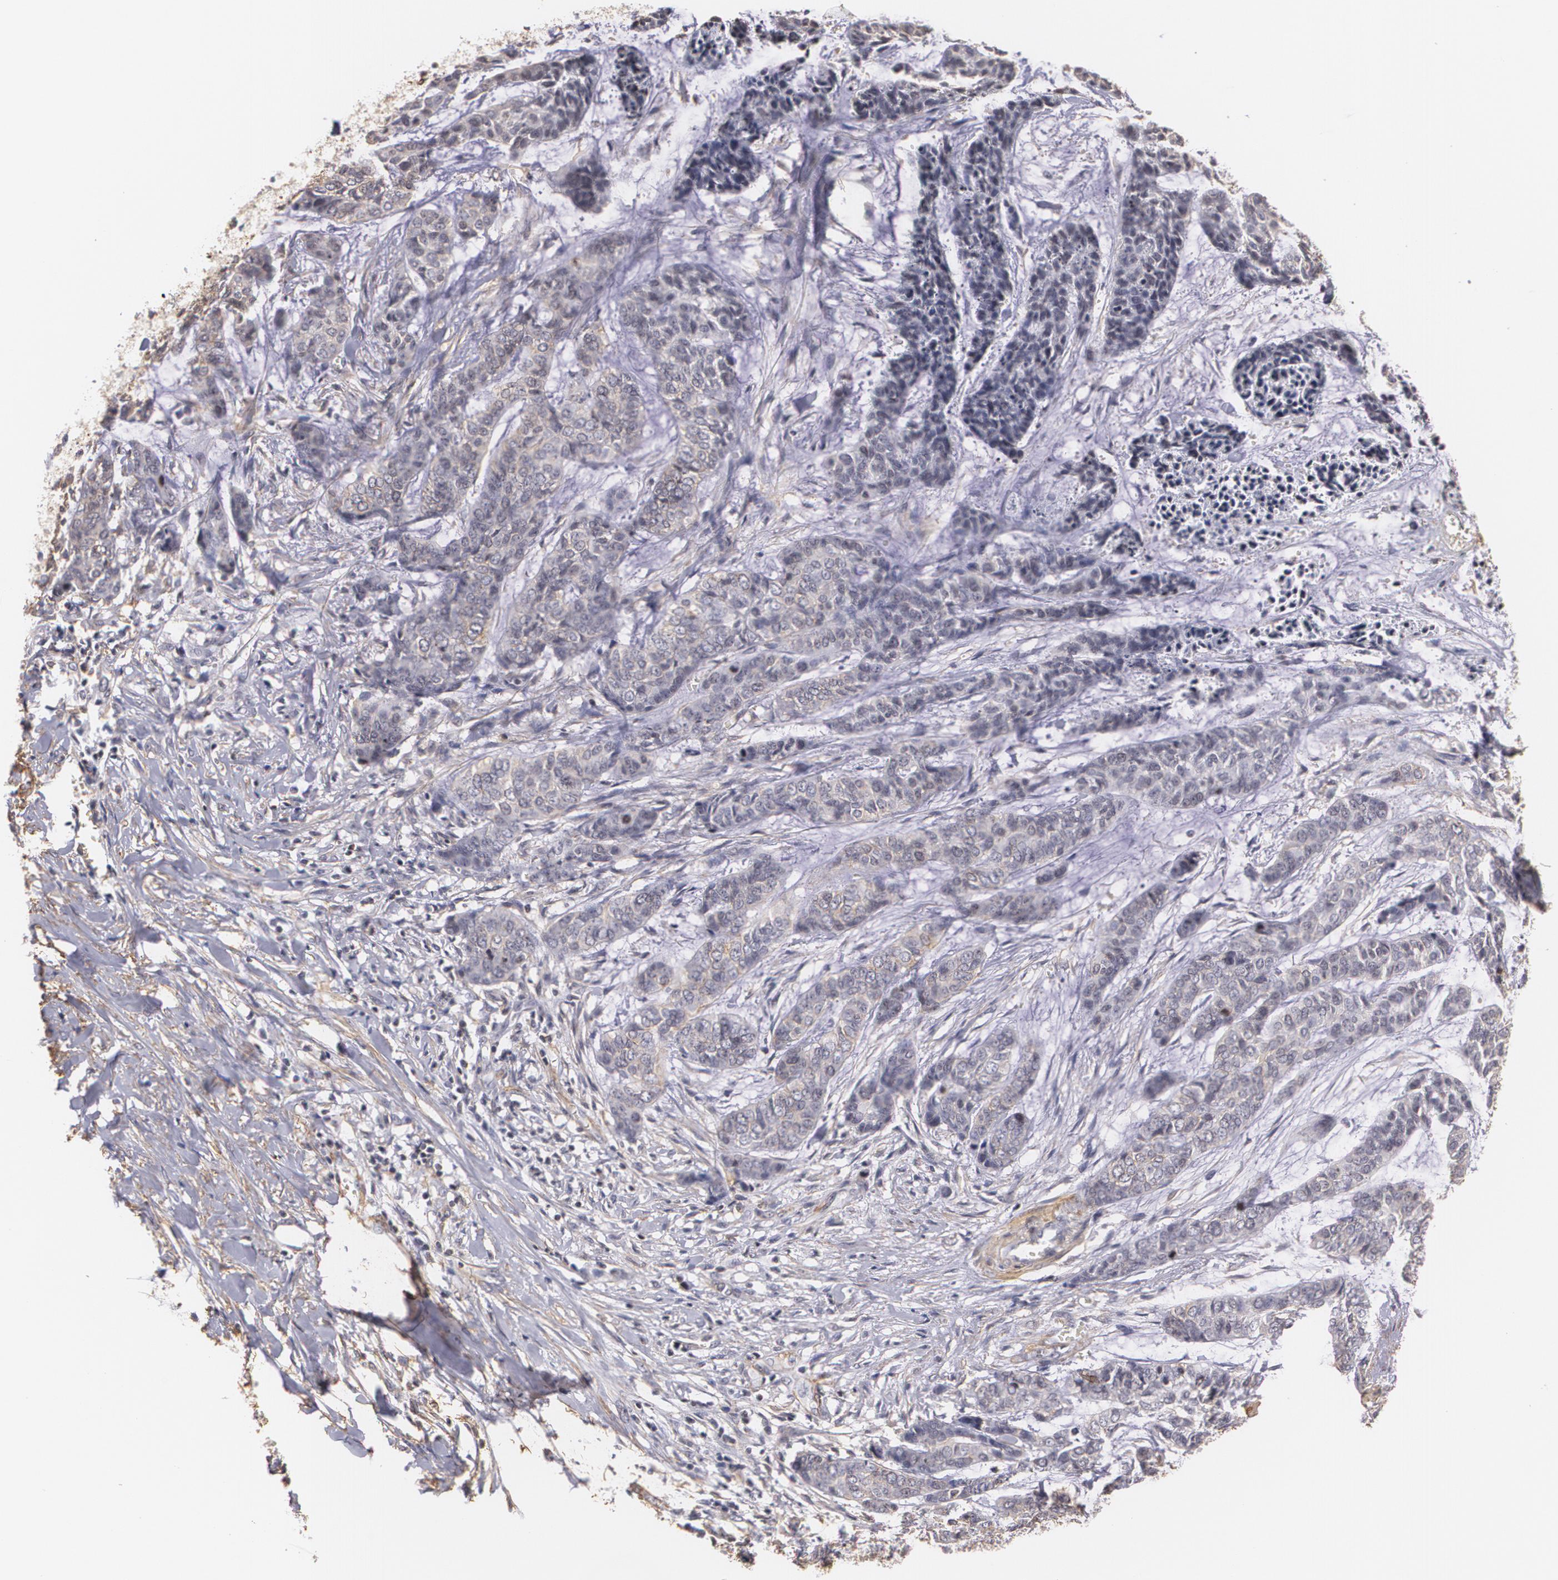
{"staining": {"intensity": "negative", "quantity": "none", "location": "none"}, "tissue": "skin cancer", "cell_type": "Tumor cells", "image_type": "cancer", "snomed": [{"axis": "morphology", "description": "Basal cell carcinoma"}, {"axis": "topography", "description": "Skin"}], "caption": "Immunohistochemical staining of skin basal cell carcinoma demonstrates no significant expression in tumor cells.", "gene": "VAMP1", "patient": {"sex": "female", "age": 64}}